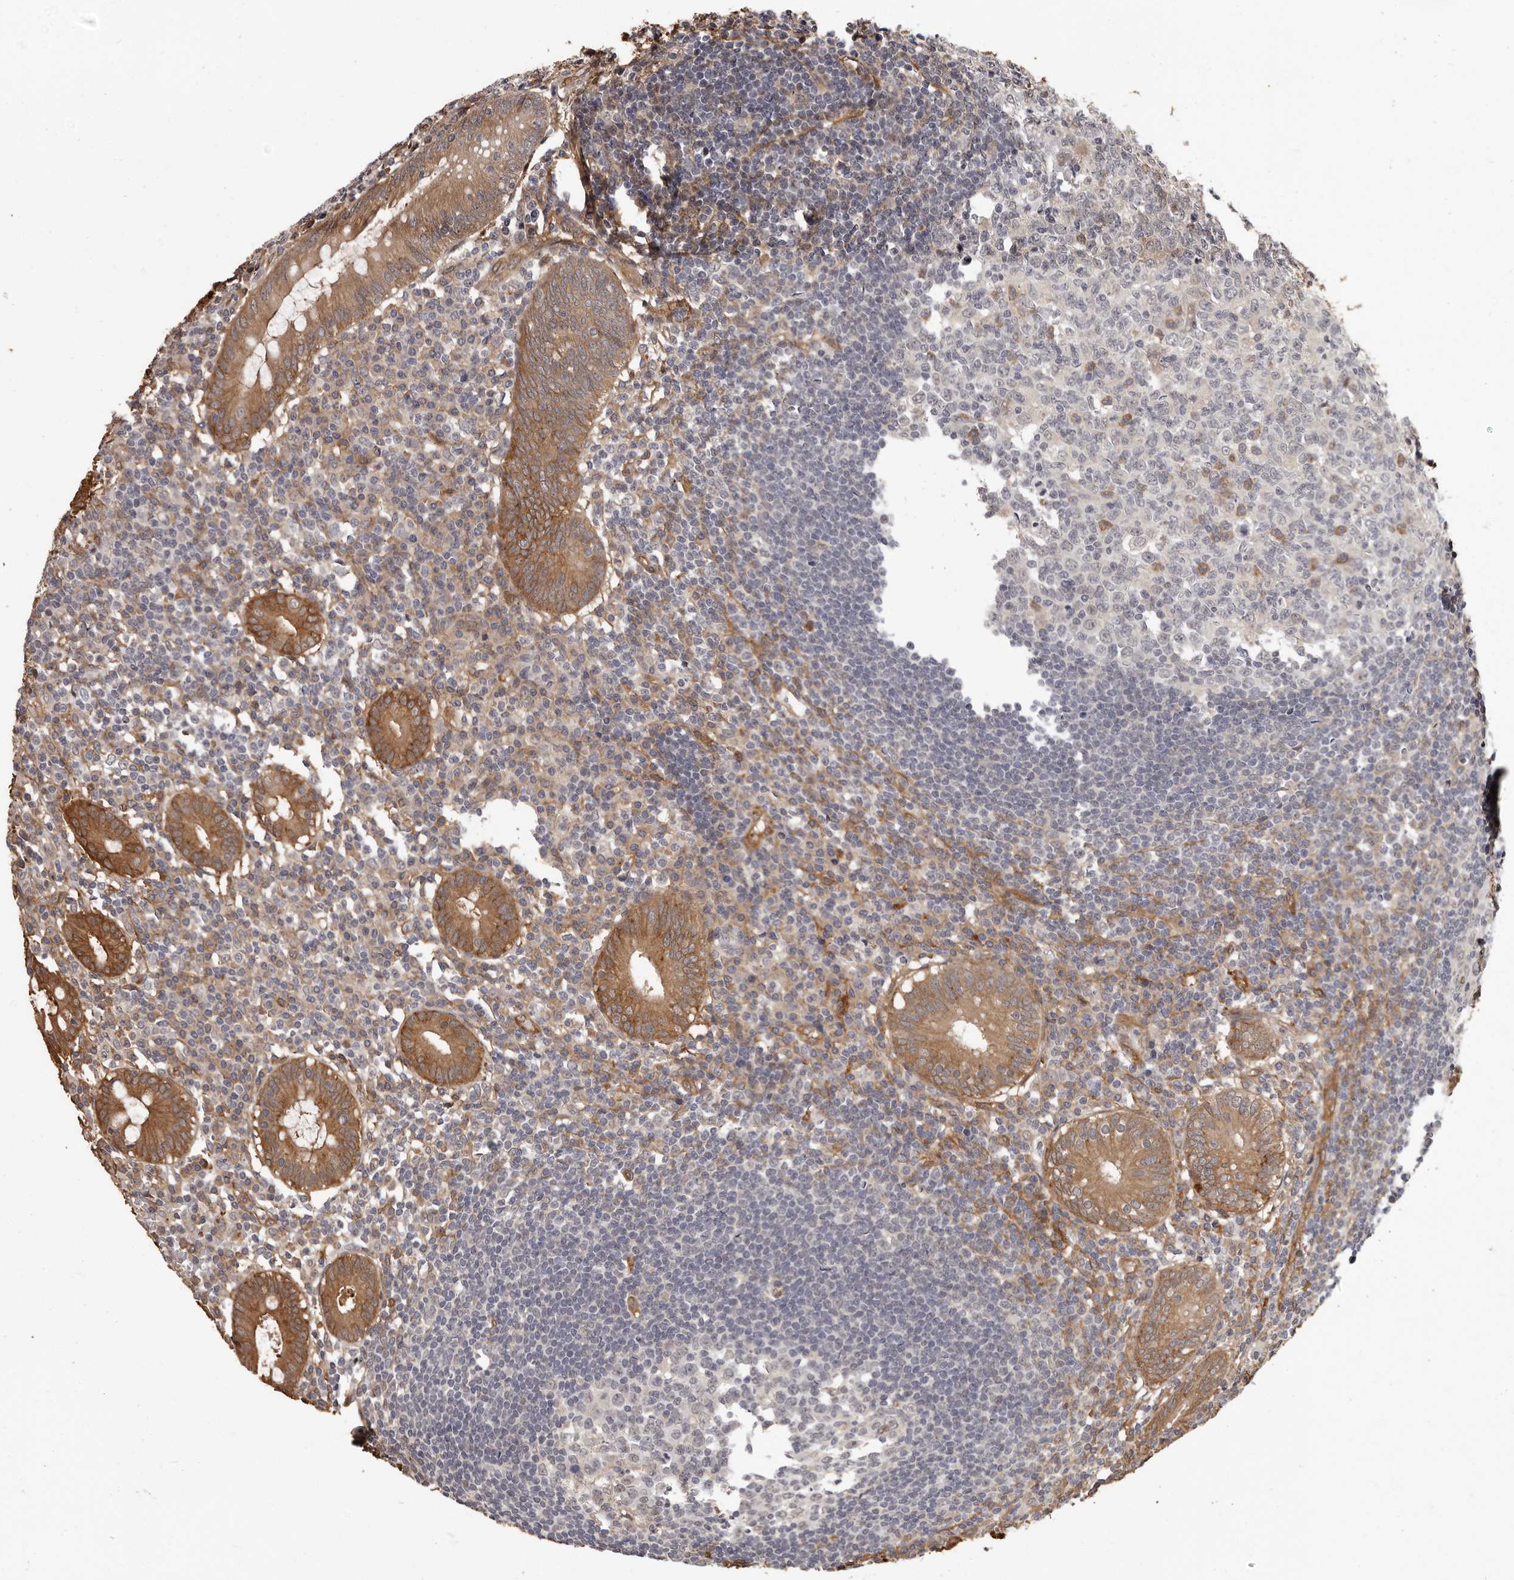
{"staining": {"intensity": "moderate", "quantity": ">75%", "location": "cytoplasmic/membranous"}, "tissue": "appendix", "cell_type": "Glandular cells", "image_type": "normal", "snomed": [{"axis": "morphology", "description": "Normal tissue, NOS"}, {"axis": "topography", "description": "Appendix"}], "caption": "This photomicrograph reveals immunohistochemistry (IHC) staining of benign appendix, with medium moderate cytoplasmic/membranous expression in about >75% of glandular cells.", "gene": "SLITRK6", "patient": {"sex": "female", "age": 54}}